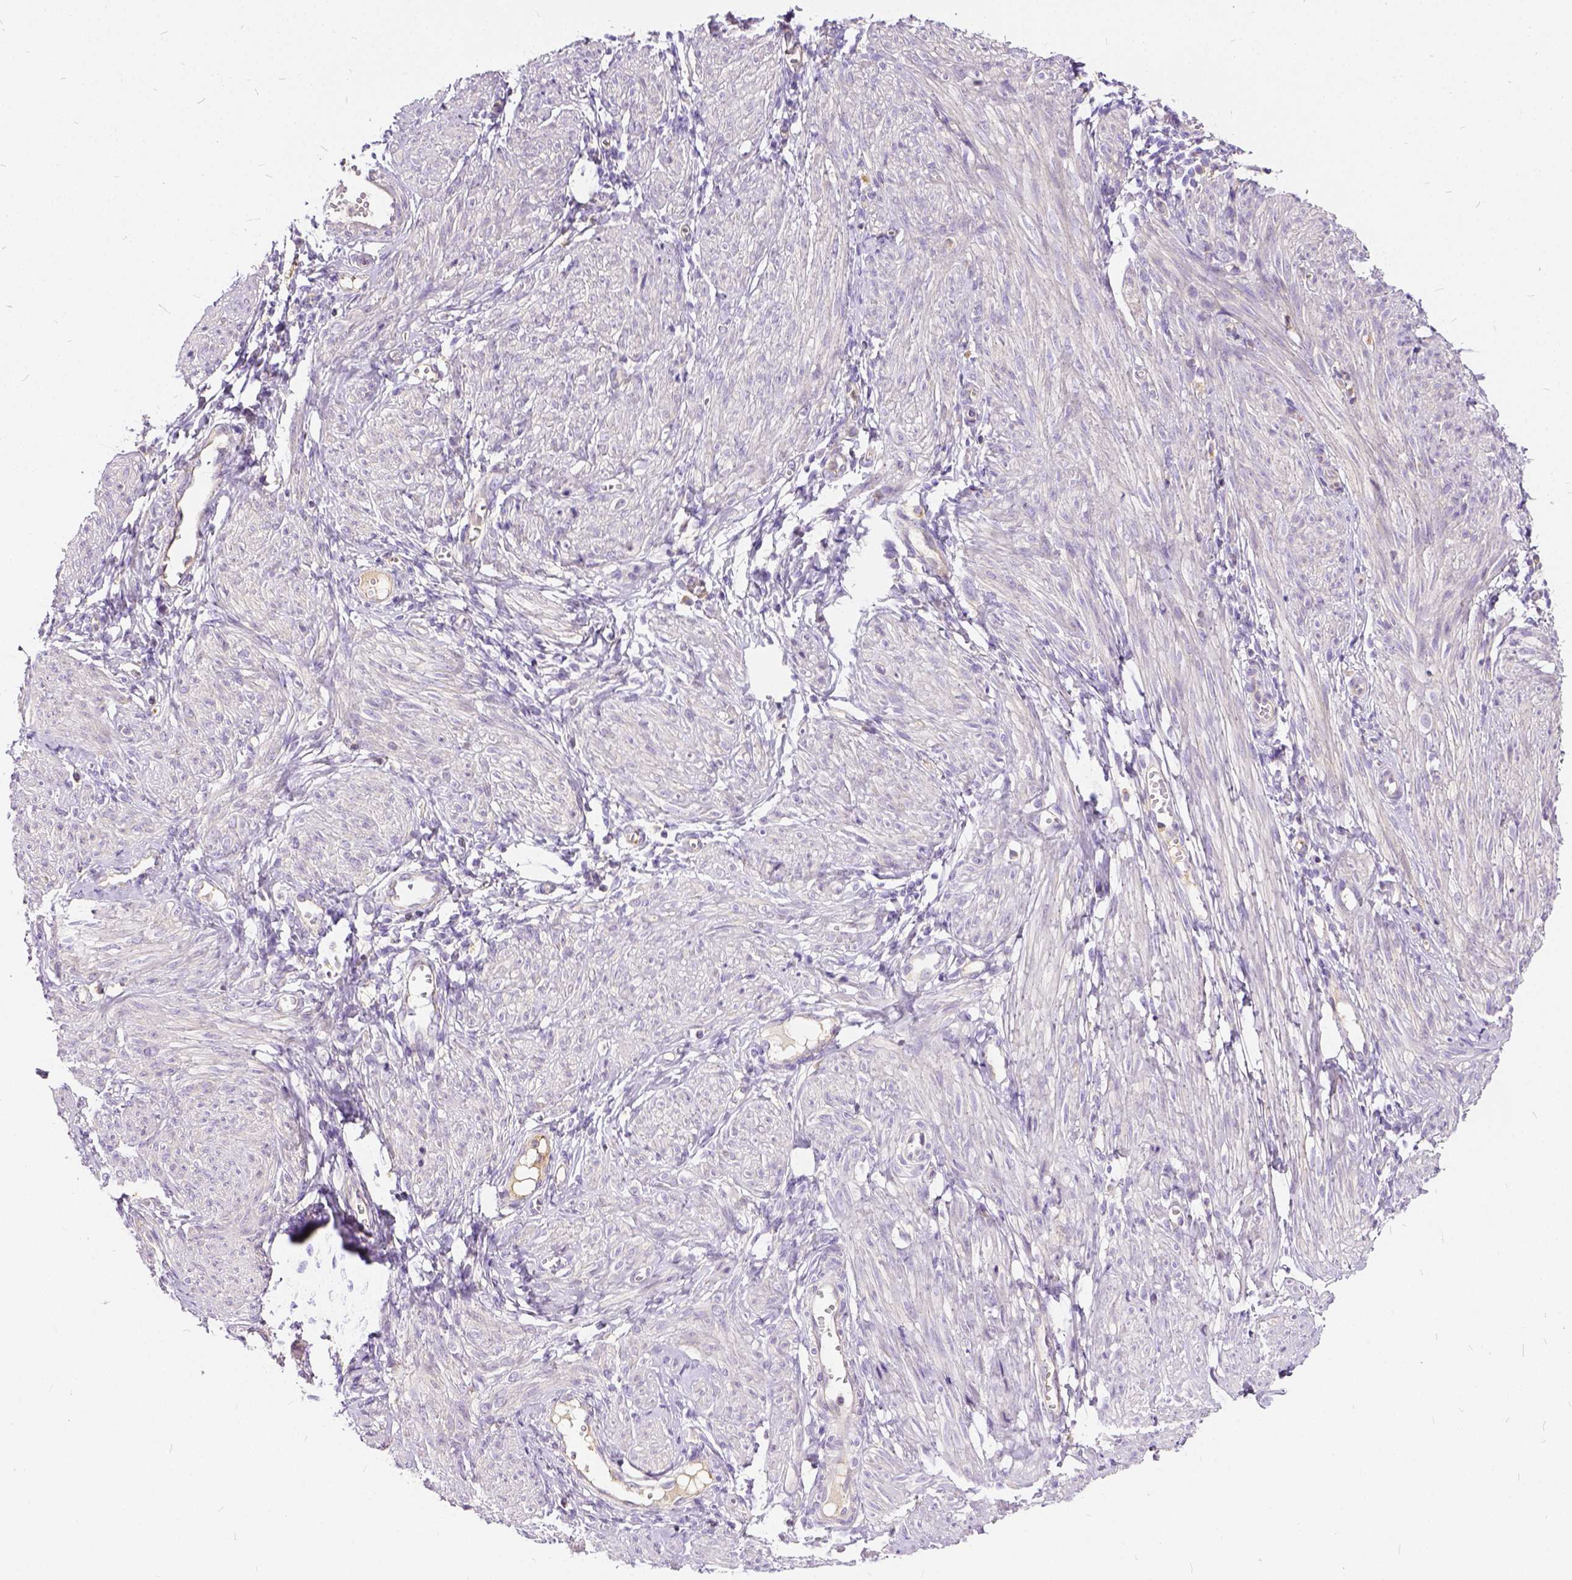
{"staining": {"intensity": "negative", "quantity": "none", "location": "none"}, "tissue": "endometrium", "cell_type": "Cells in endometrial stroma", "image_type": "normal", "snomed": [{"axis": "morphology", "description": "Normal tissue, NOS"}, {"axis": "topography", "description": "Endometrium"}], "caption": "DAB immunohistochemical staining of benign endometrium reveals no significant staining in cells in endometrial stroma.", "gene": "CADM4", "patient": {"sex": "female", "age": 36}}